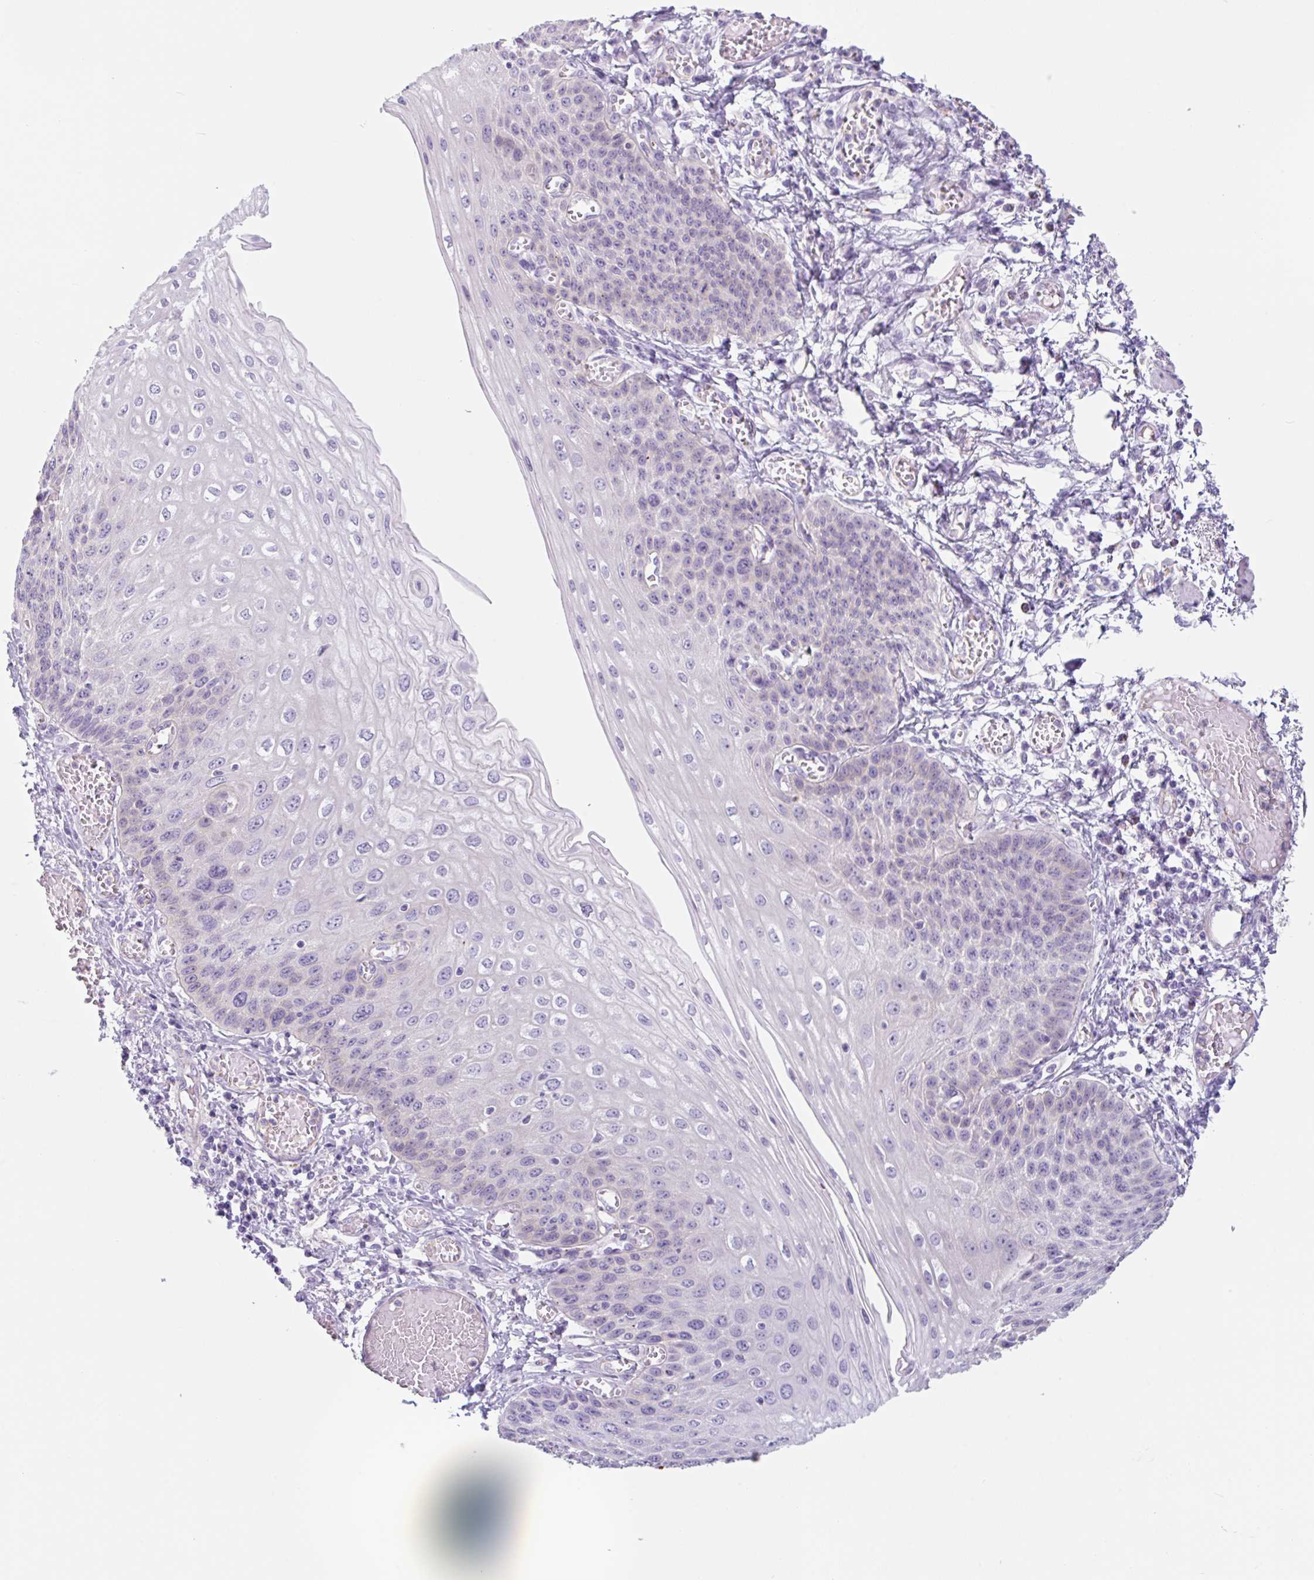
{"staining": {"intensity": "negative", "quantity": "none", "location": "none"}, "tissue": "esophagus", "cell_type": "Squamous epithelial cells", "image_type": "normal", "snomed": [{"axis": "morphology", "description": "Normal tissue, NOS"}, {"axis": "morphology", "description": "Adenocarcinoma, NOS"}, {"axis": "topography", "description": "Esophagus"}], "caption": "Immunohistochemical staining of normal esophagus reveals no significant positivity in squamous epithelial cells. Brightfield microscopy of immunohistochemistry stained with DAB (brown) and hematoxylin (blue), captured at high magnification.", "gene": "LENG9", "patient": {"sex": "male", "age": 81}}